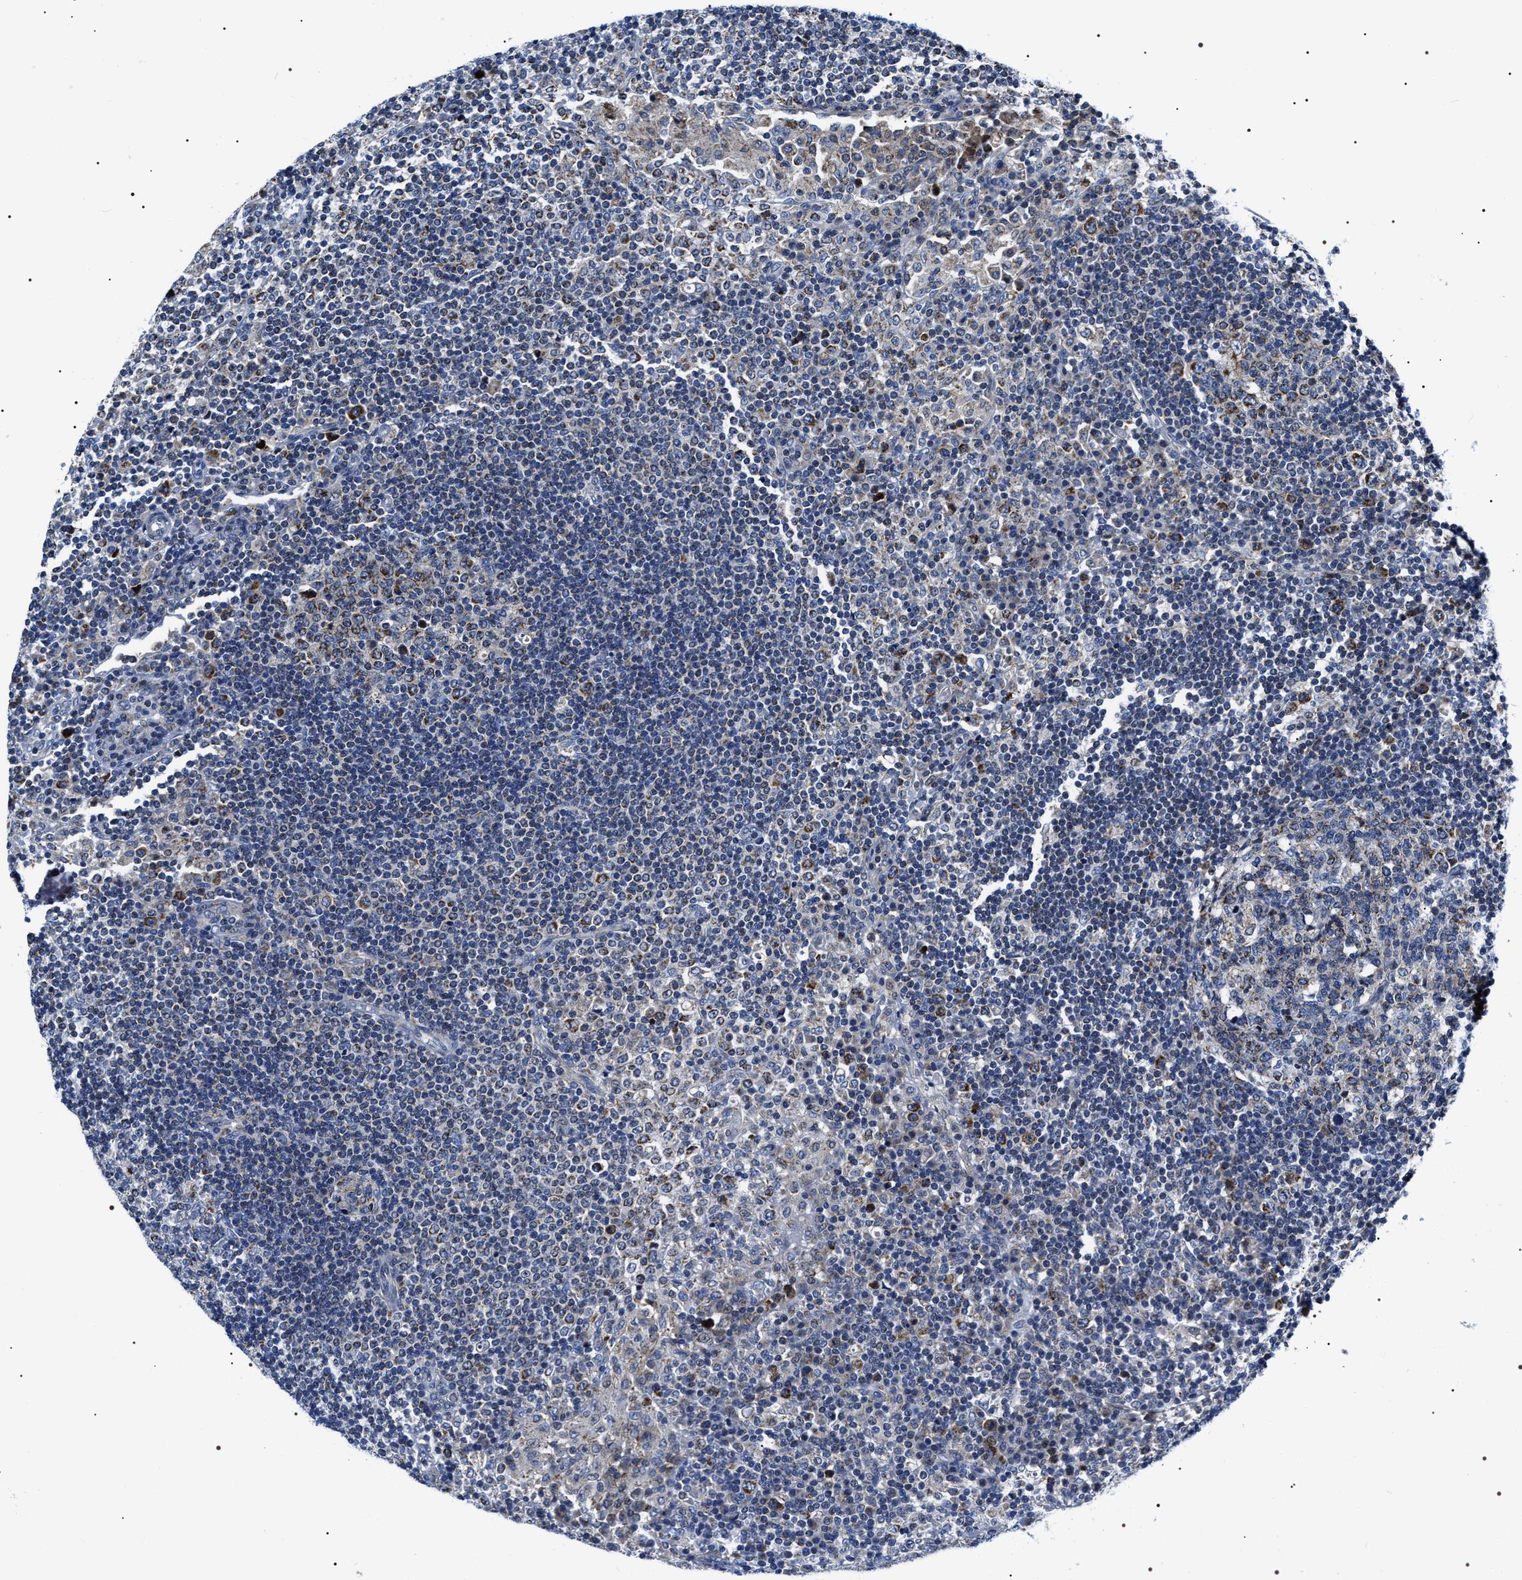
{"staining": {"intensity": "moderate", "quantity": "25%-75%", "location": "cytoplasmic/membranous"}, "tissue": "lymph node", "cell_type": "Germinal center cells", "image_type": "normal", "snomed": [{"axis": "morphology", "description": "Normal tissue, NOS"}, {"axis": "topography", "description": "Lymph node"}], "caption": "Germinal center cells exhibit medium levels of moderate cytoplasmic/membranous expression in approximately 25%-75% of cells in unremarkable human lymph node. The protein is stained brown, and the nuclei are stained in blue (DAB (3,3'-diaminobenzidine) IHC with brightfield microscopy, high magnification).", "gene": "NTMT1", "patient": {"sex": "female", "age": 53}}